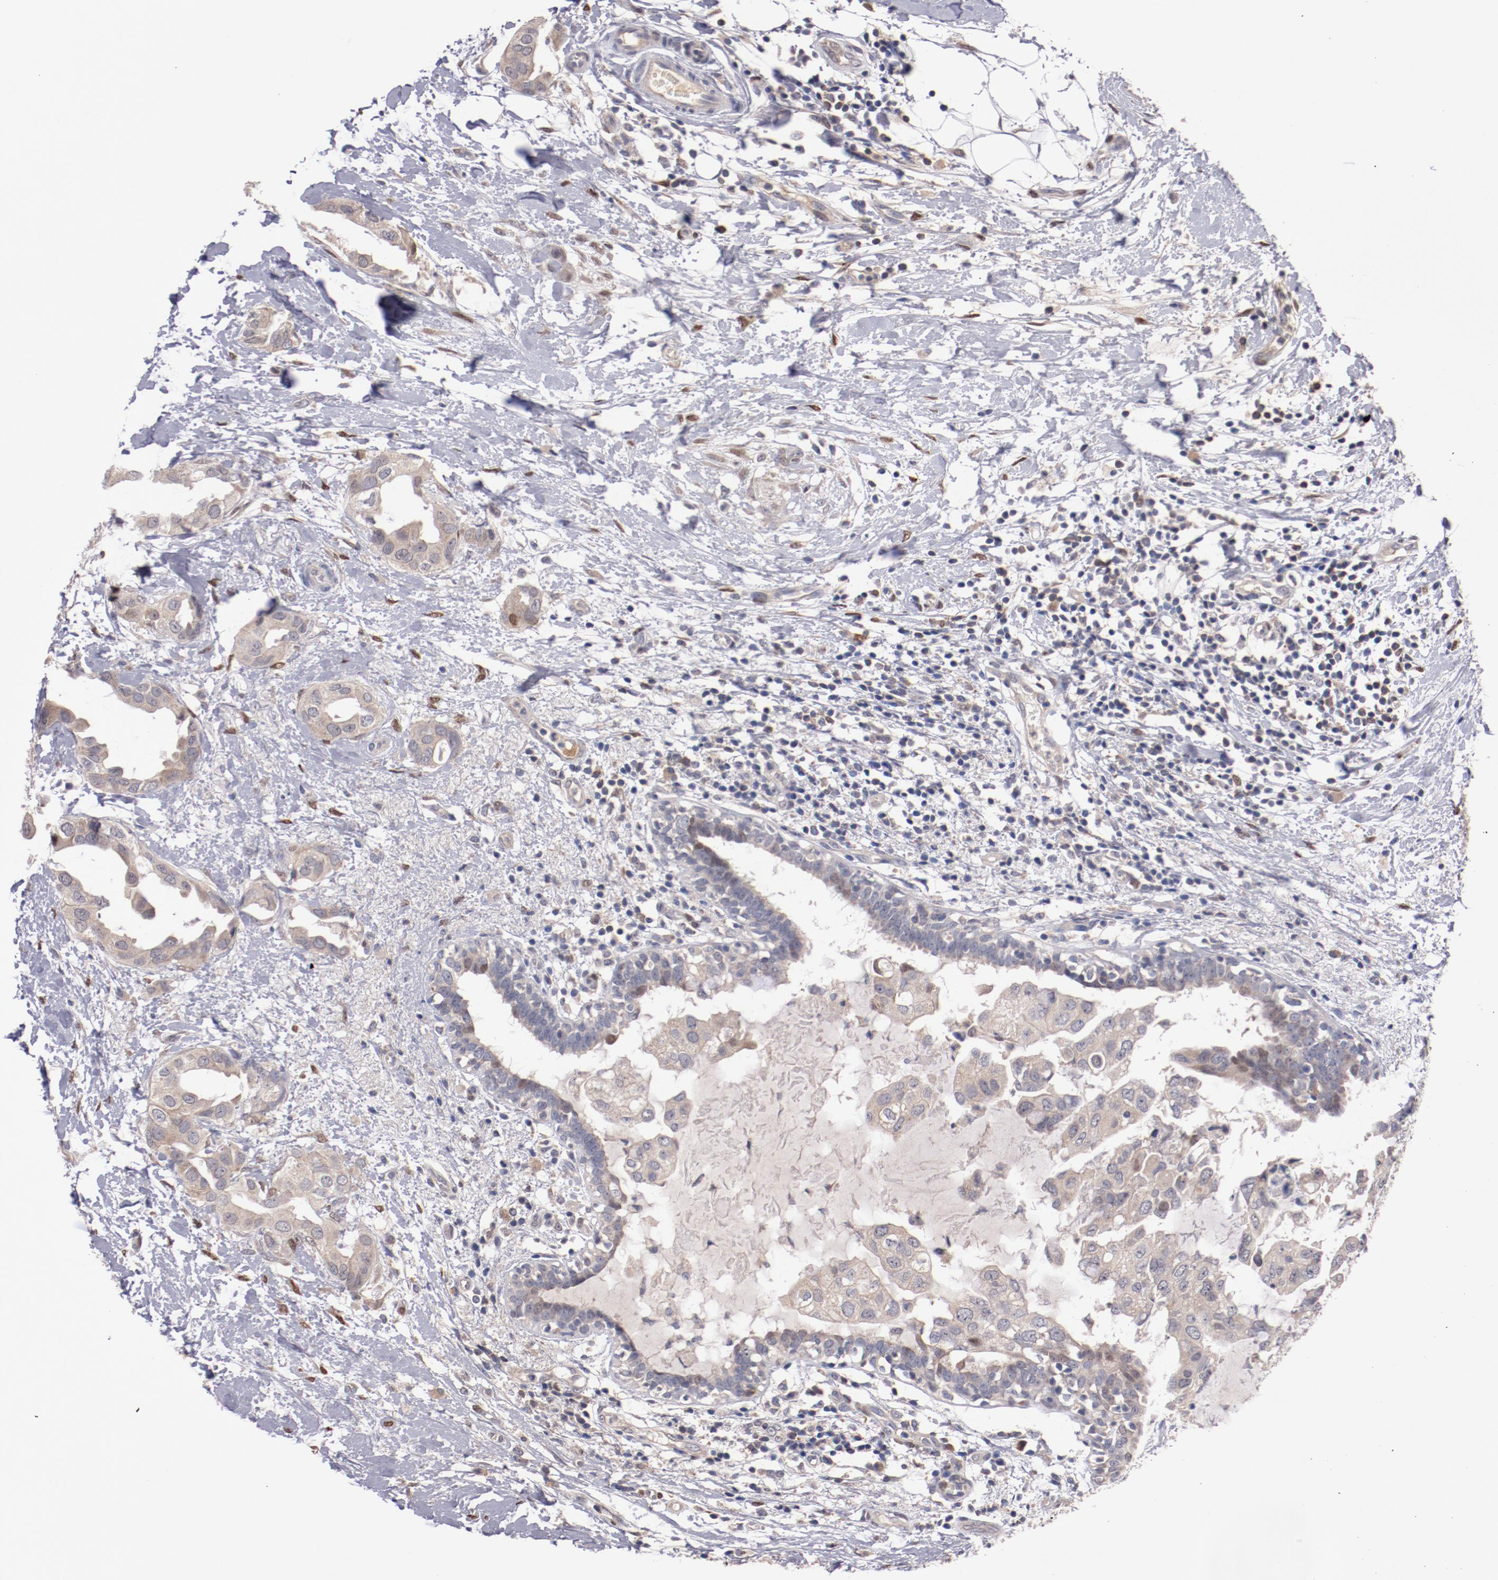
{"staining": {"intensity": "weak", "quantity": ">75%", "location": "cytoplasmic/membranous"}, "tissue": "breast cancer", "cell_type": "Tumor cells", "image_type": "cancer", "snomed": [{"axis": "morphology", "description": "Duct carcinoma"}, {"axis": "topography", "description": "Breast"}], "caption": "Protein staining exhibits weak cytoplasmic/membranous staining in approximately >75% of tumor cells in breast intraductal carcinoma.", "gene": "FAM81A", "patient": {"sex": "female", "age": 40}}